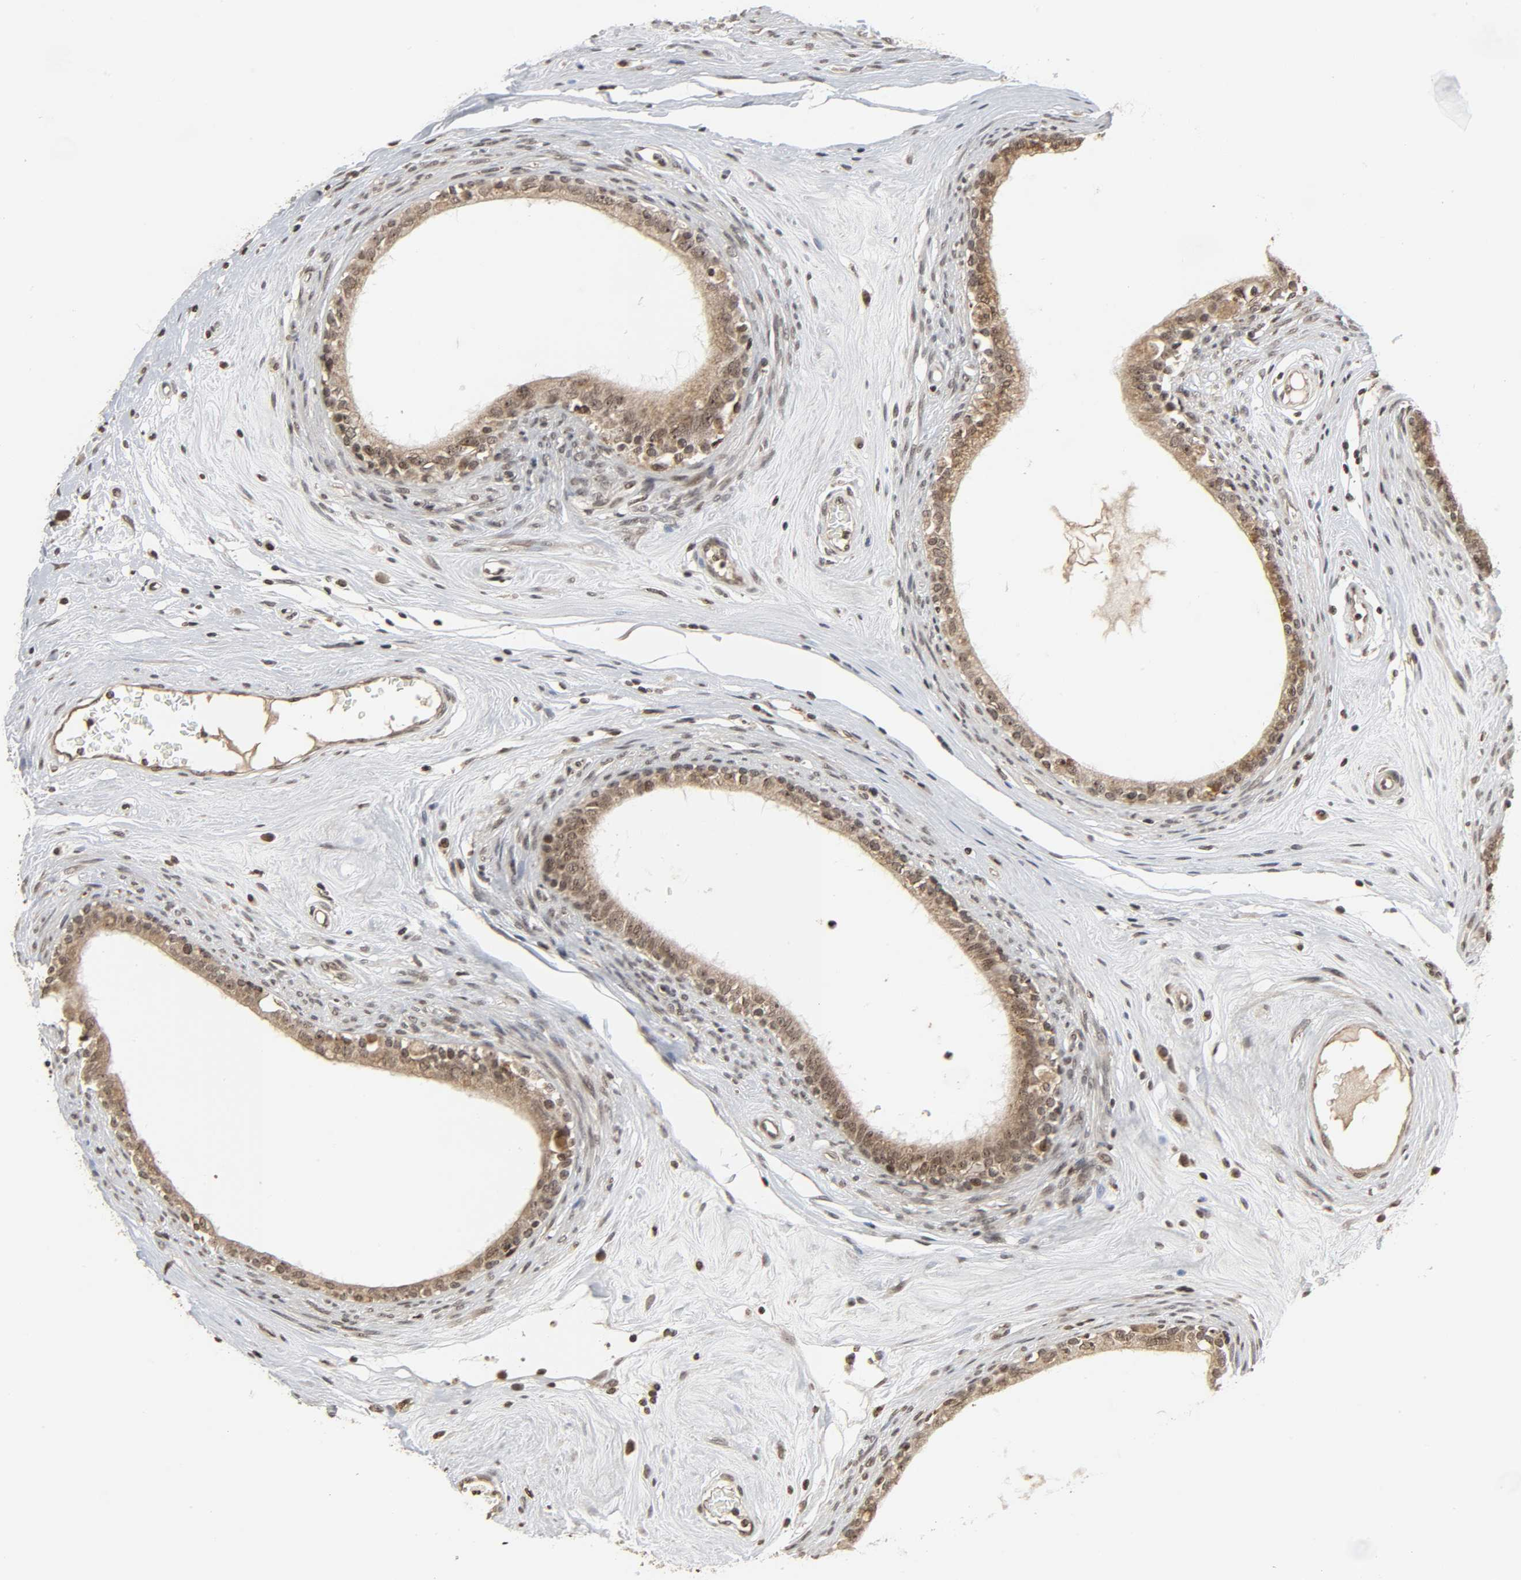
{"staining": {"intensity": "moderate", "quantity": "25%-75%", "location": "cytoplasmic/membranous,nuclear"}, "tissue": "epididymis", "cell_type": "Glandular cells", "image_type": "normal", "snomed": [{"axis": "morphology", "description": "Normal tissue, NOS"}, {"axis": "morphology", "description": "Inflammation, NOS"}, {"axis": "topography", "description": "Epididymis"}], "caption": "Moderate cytoplasmic/membranous,nuclear protein expression is seen in approximately 25%-75% of glandular cells in epididymis.", "gene": "XRCC1", "patient": {"sex": "male", "age": 84}}